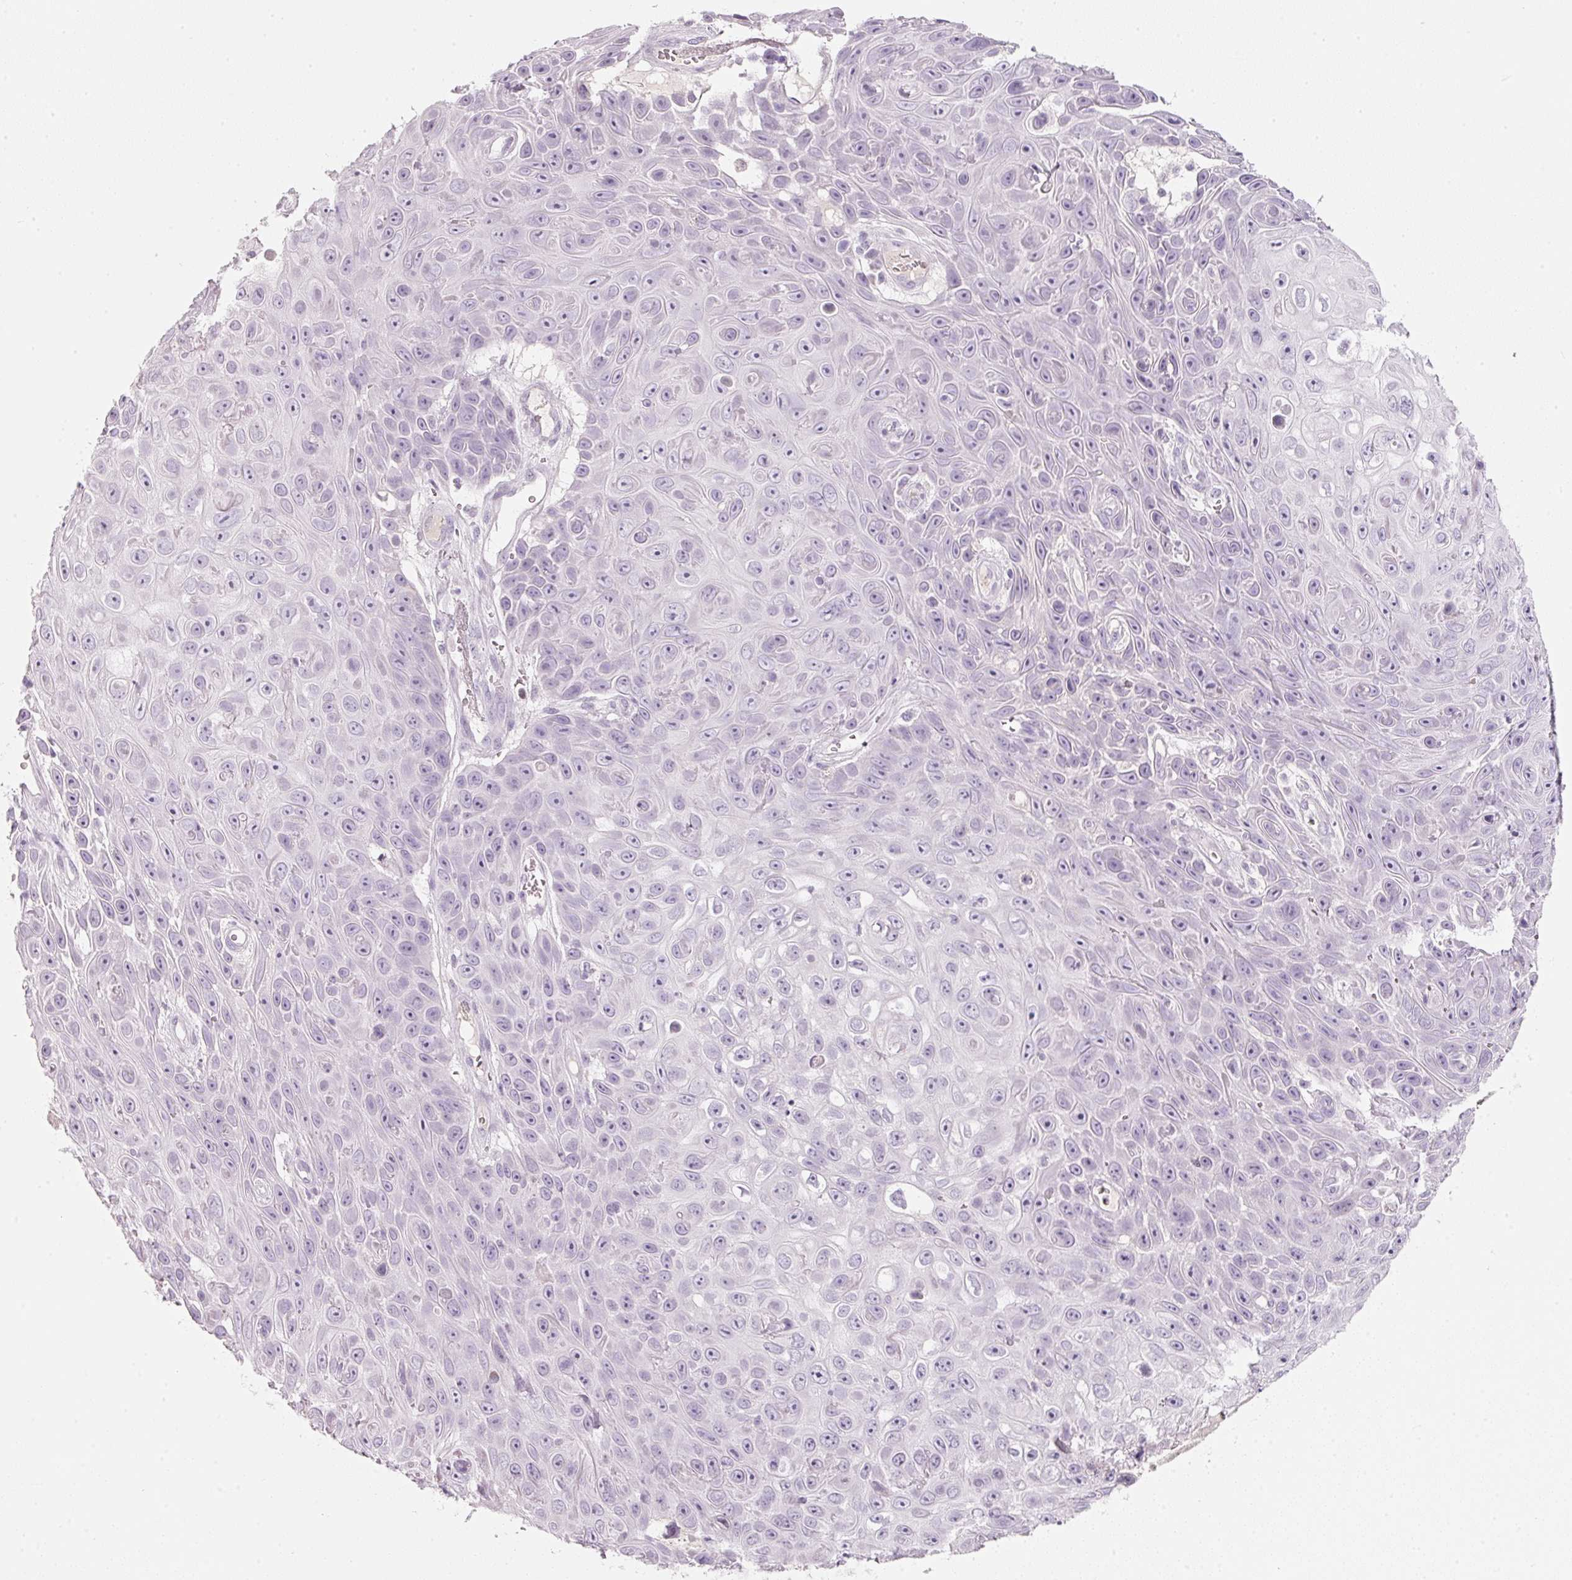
{"staining": {"intensity": "negative", "quantity": "none", "location": "none"}, "tissue": "skin cancer", "cell_type": "Tumor cells", "image_type": "cancer", "snomed": [{"axis": "morphology", "description": "Squamous cell carcinoma, NOS"}, {"axis": "topography", "description": "Skin"}], "caption": "Immunohistochemistry (IHC) photomicrograph of skin cancer stained for a protein (brown), which demonstrates no staining in tumor cells.", "gene": "ENSG00000206549", "patient": {"sex": "male", "age": 82}}